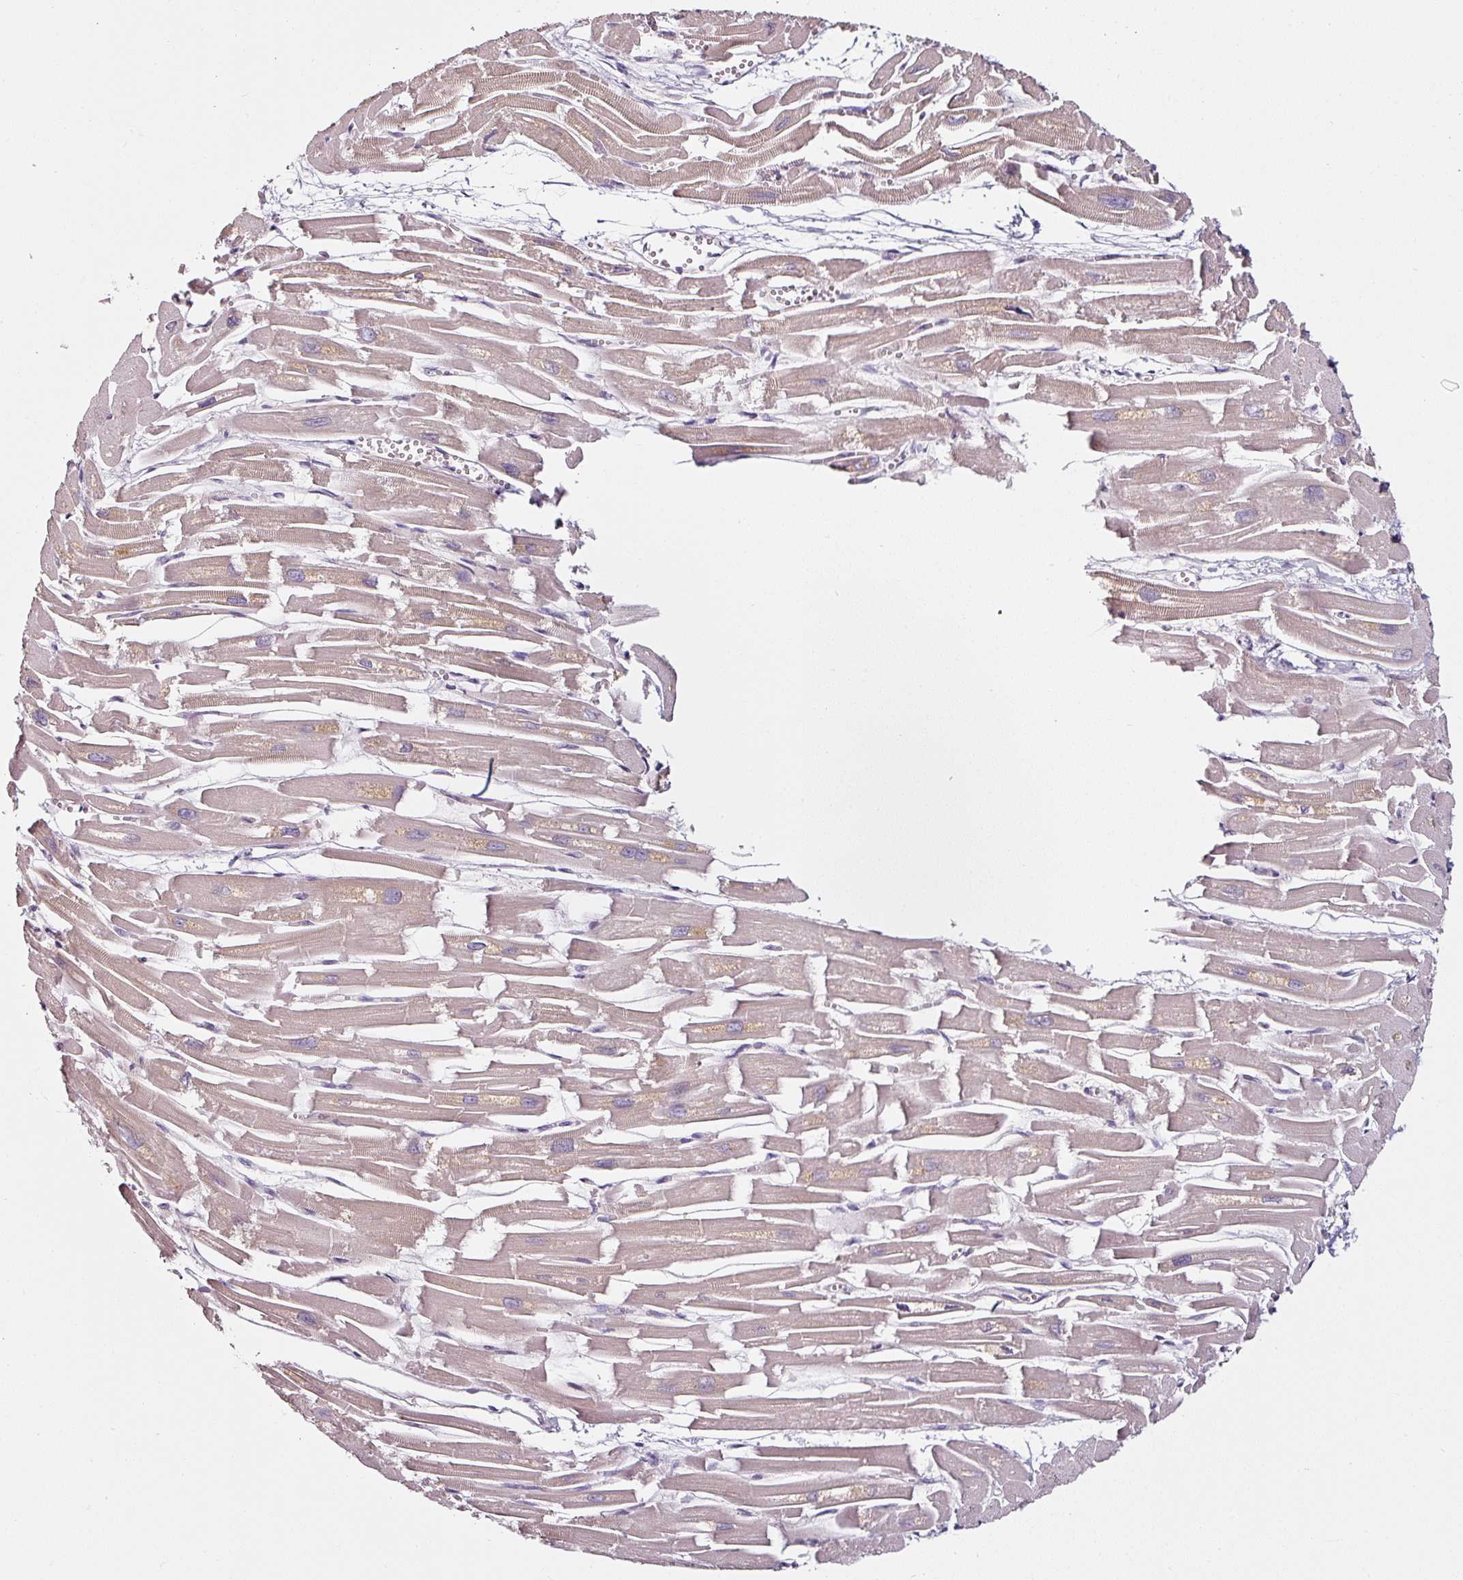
{"staining": {"intensity": "moderate", "quantity": "25%-75%", "location": "cytoplasmic/membranous"}, "tissue": "heart muscle", "cell_type": "Cardiomyocytes", "image_type": "normal", "snomed": [{"axis": "morphology", "description": "Normal tissue, NOS"}, {"axis": "topography", "description": "Heart"}], "caption": "Immunohistochemical staining of unremarkable human heart muscle demonstrates medium levels of moderate cytoplasmic/membranous positivity in approximately 25%-75% of cardiomyocytes. Immunohistochemistry (ihc) stains the protein in brown and the nuclei are stained blue.", "gene": "CAP2", "patient": {"sex": "male", "age": 54}}